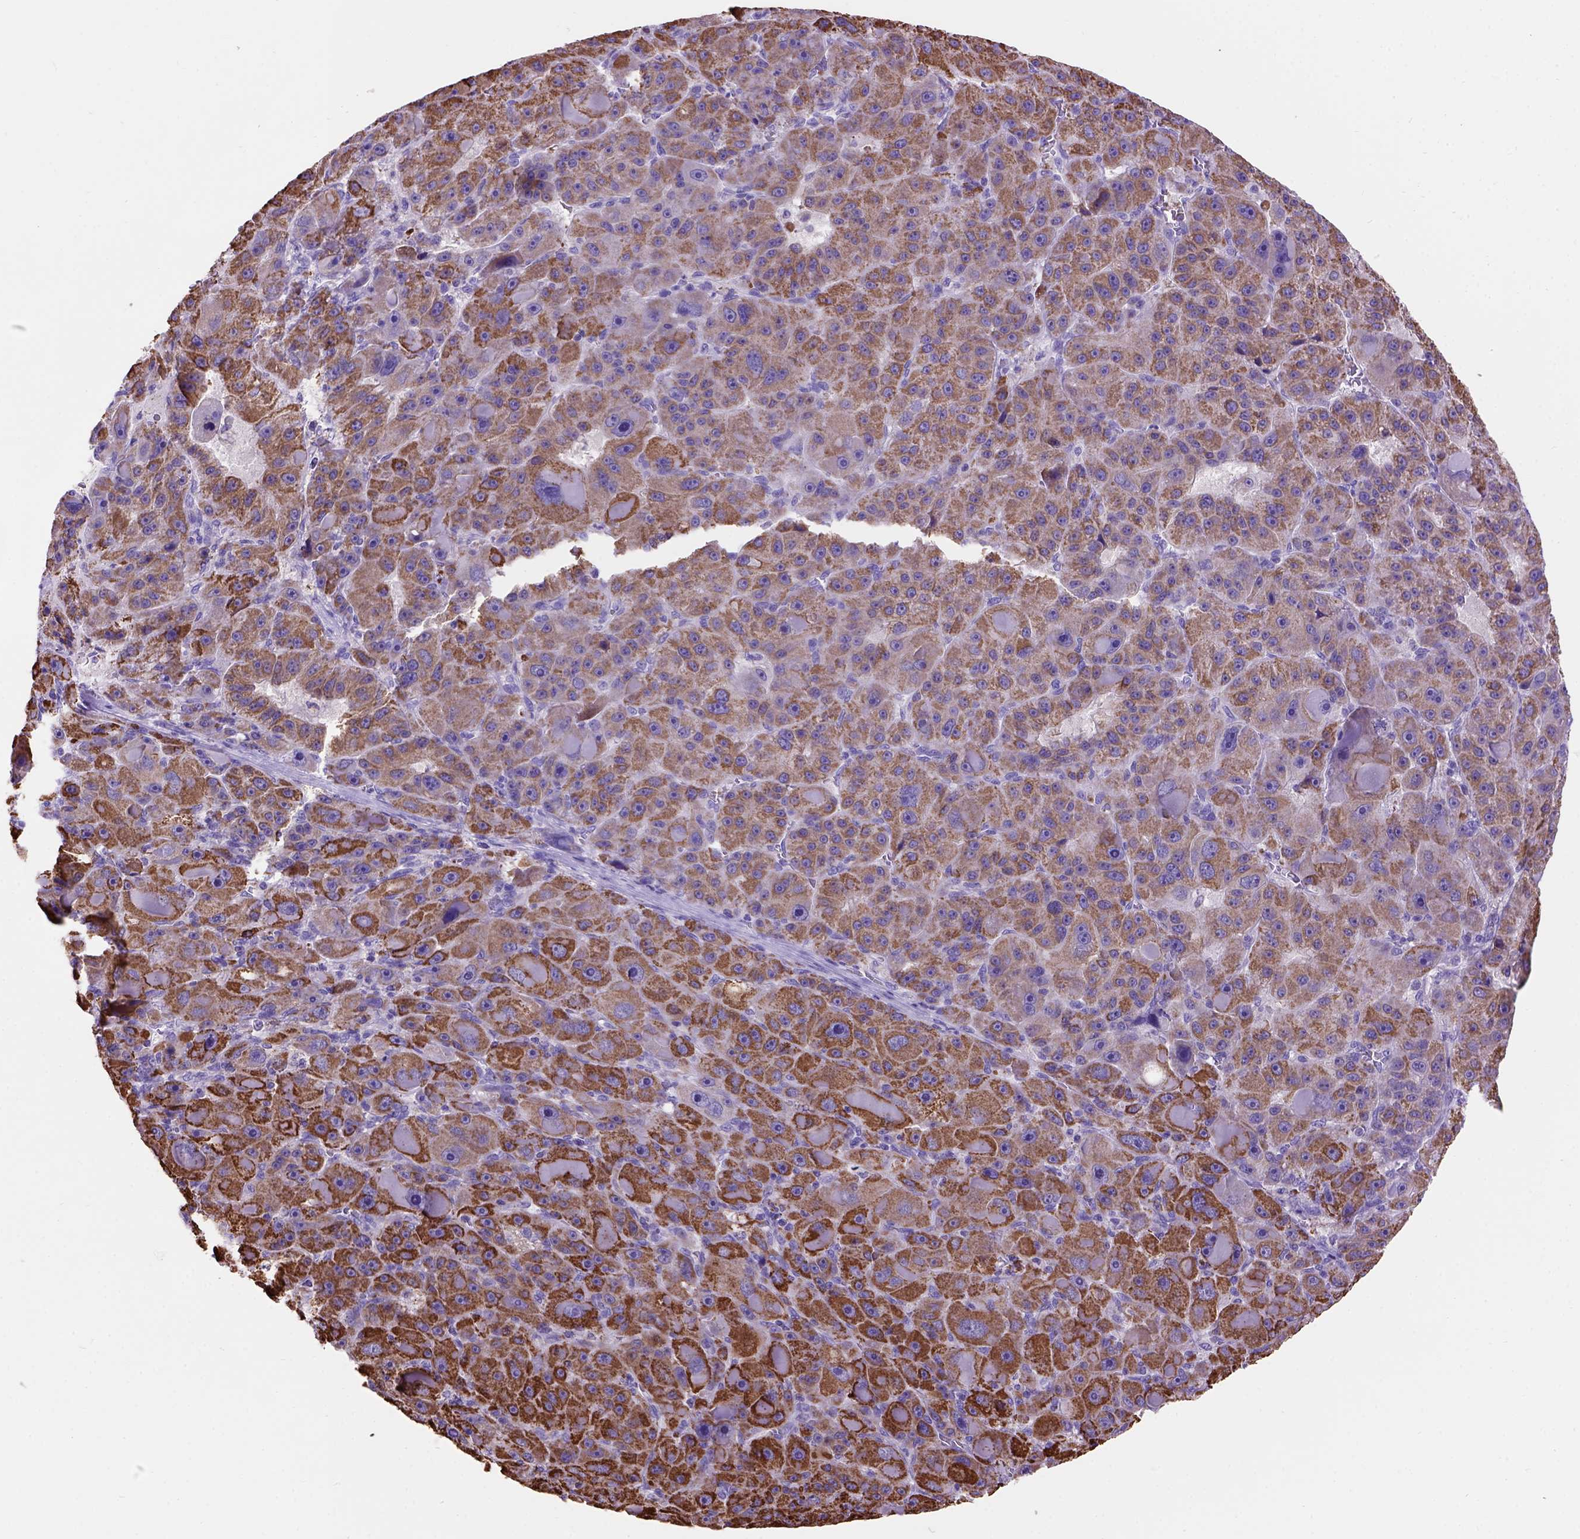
{"staining": {"intensity": "strong", "quantity": ">75%", "location": "cytoplasmic/membranous"}, "tissue": "liver cancer", "cell_type": "Tumor cells", "image_type": "cancer", "snomed": [{"axis": "morphology", "description": "Carcinoma, Hepatocellular, NOS"}, {"axis": "topography", "description": "Liver"}], "caption": "Hepatocellular carcinoma (liver) was stained to show a protein in brown. There is high levels of strong cytoplasmic/membranous expression in approximately >75% of tumor cells.", "gene": "L2HGDH", "patient": {"sex": "male", "age": 76}}